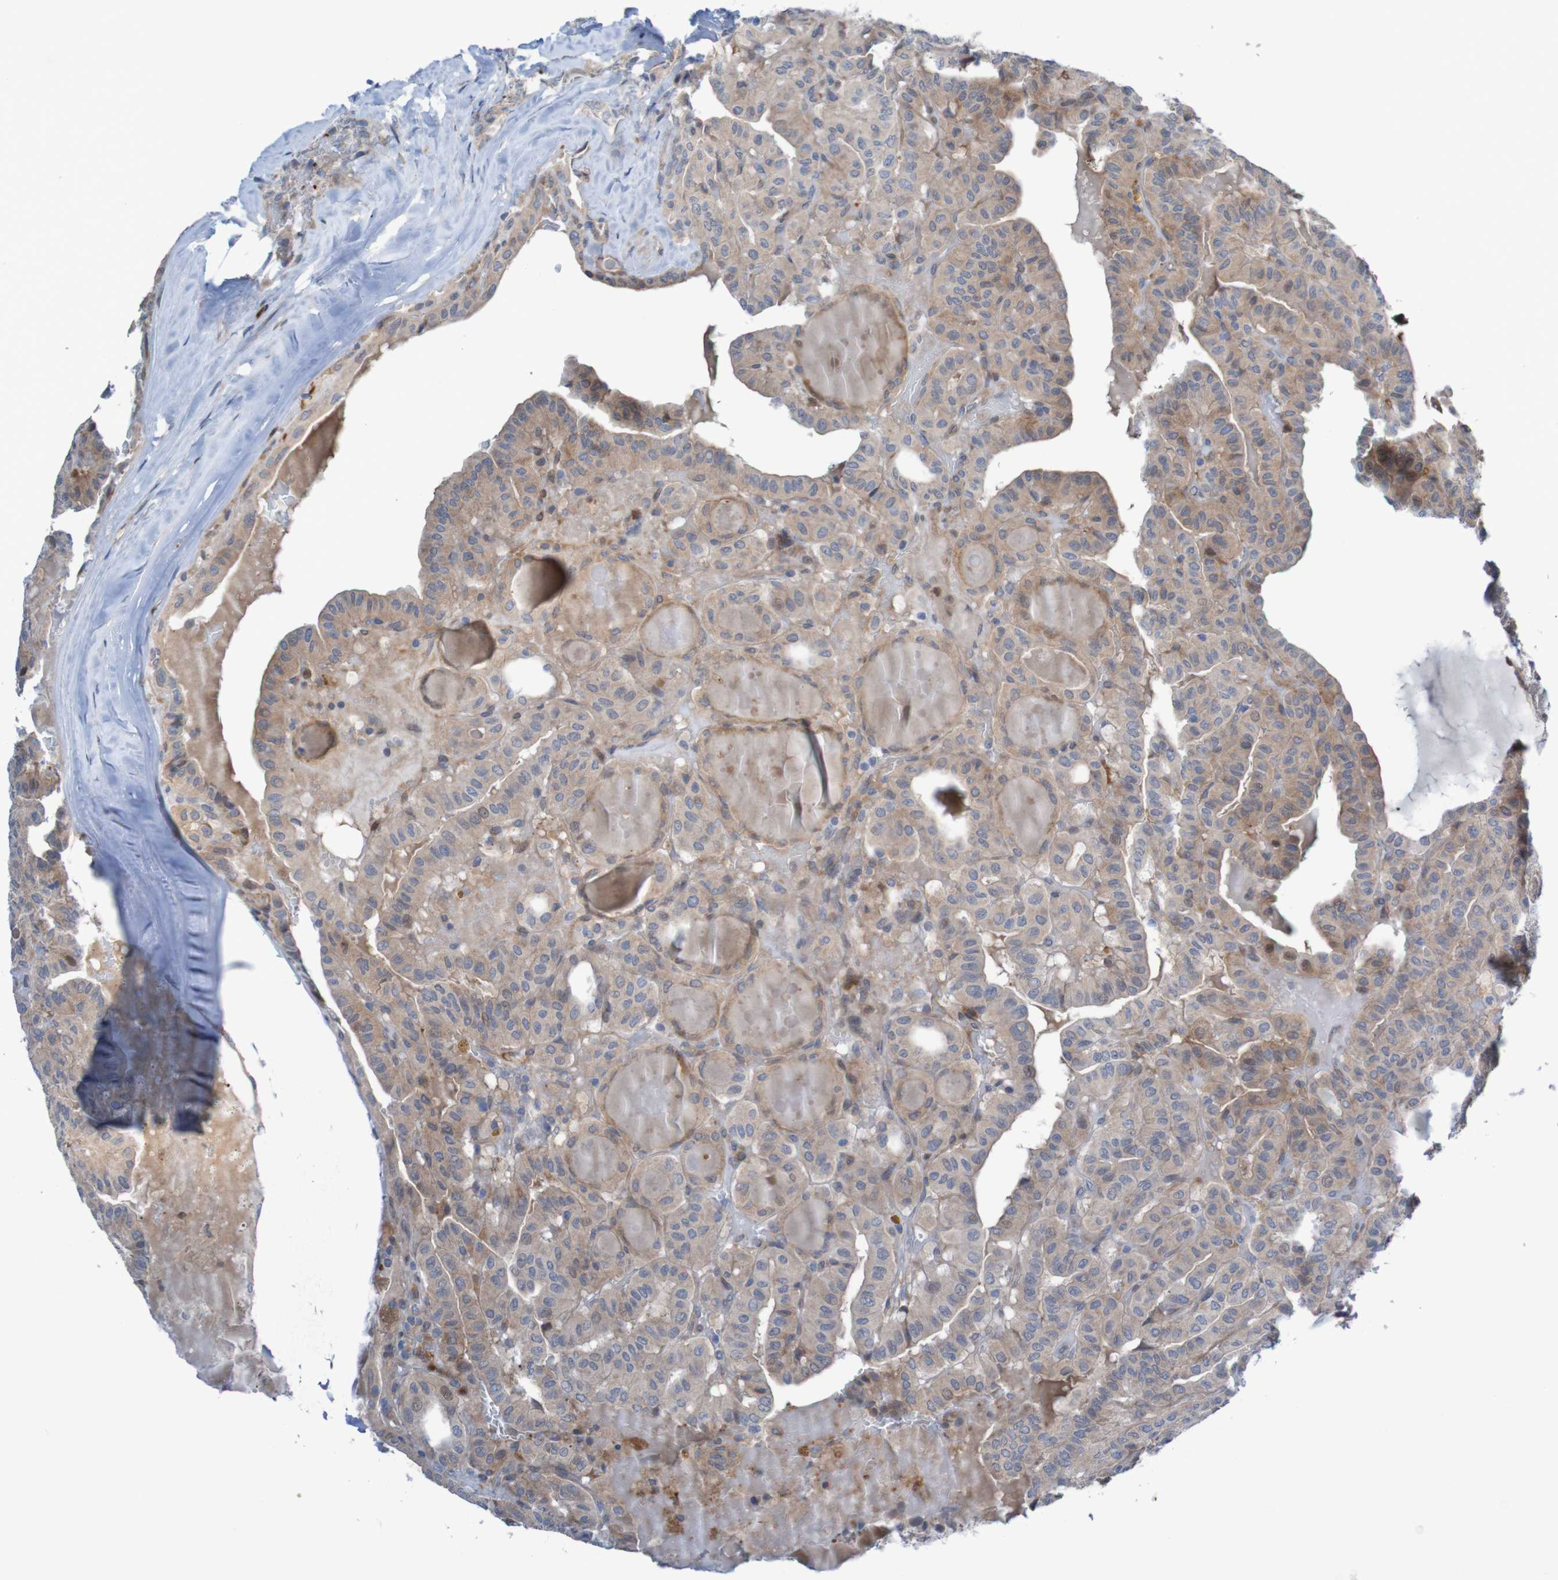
{"staining": {"intensity": "moderate", "quantity": ">75%", "location": "cytoplasmic/membranous"}, "tissue": "head and neck cancer", "cell_type": "Tumor cells", "image_type": "cancer", "snomed": [{"axis": "morphology", "description": "Squamous cell carcinoma, NOS"}, {"axis": "topography", "description": "Oral tissue"}, {"axis": "topography", "description": "Head-Neck"}], "caption": "This image exhibits immunohistochemistry staining of human head and neck cancer (squamous cell carcinoma), with medium moderate cytoplasmic/membranous positivity in approximately >75% of tumor cells.", "gene": "ANGPT4", "patient": {"sex": "female", "age": 50}}